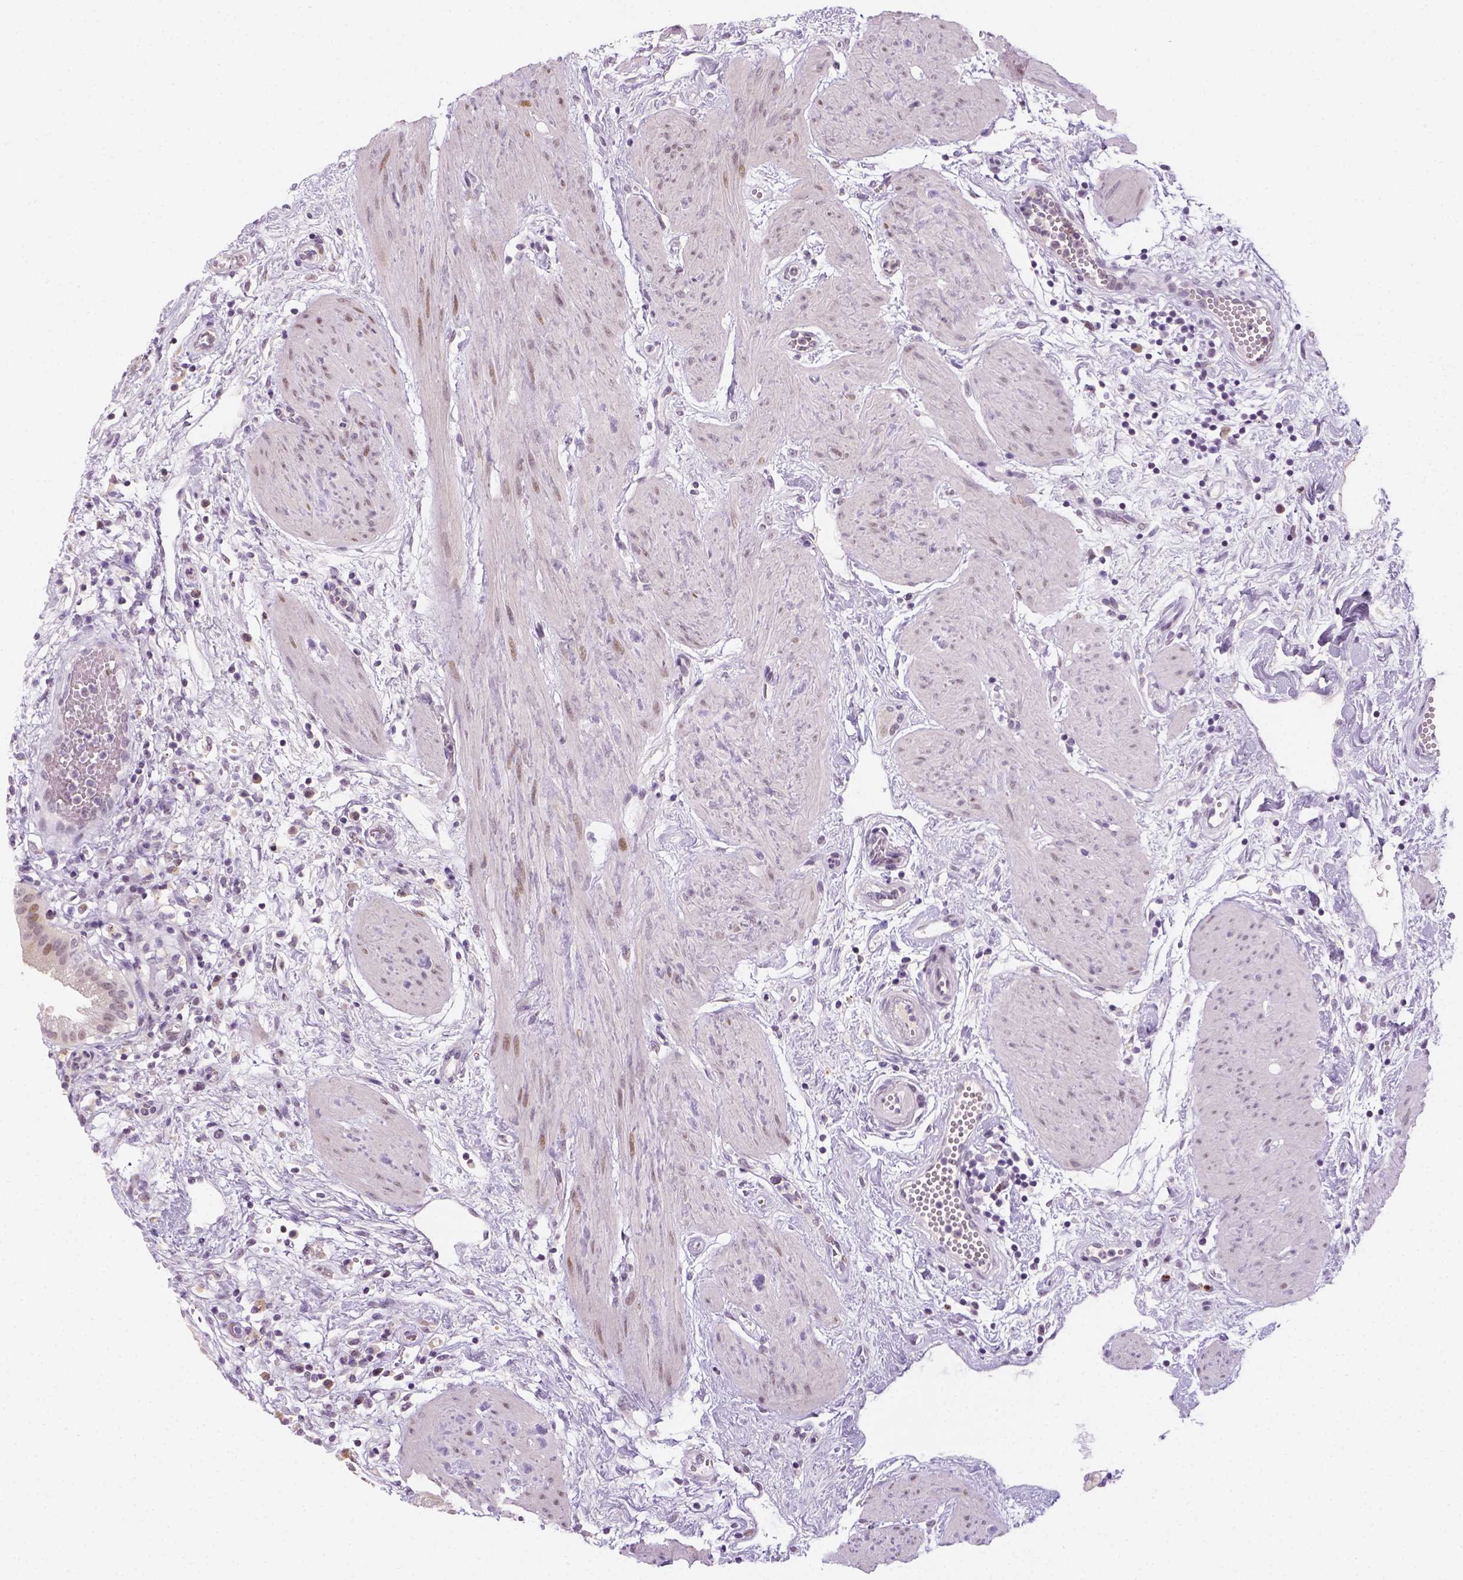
{"staining": {"intensity": "weak", "quantity": "25%-75%", "location": "nuclear"}, "tissue": "gallbladder", "cell_type": "Glandular cells", "image_type": "normal", "snomed": [{"axis": "morphology", "description": "Normal tissue, NOS"}, {"axis": "topography", "description": "Gallbladder"}], "caption": "Protein expression analysis of unremarkable human gallbladder reveals weak nuclear expression in about 25%-75% of glandular cells. (DAB IHC, brown staining for protein, blue staining for nuclei).", "gene": "MAGEB3", "patient": {"sex": "female", "age": 65}}